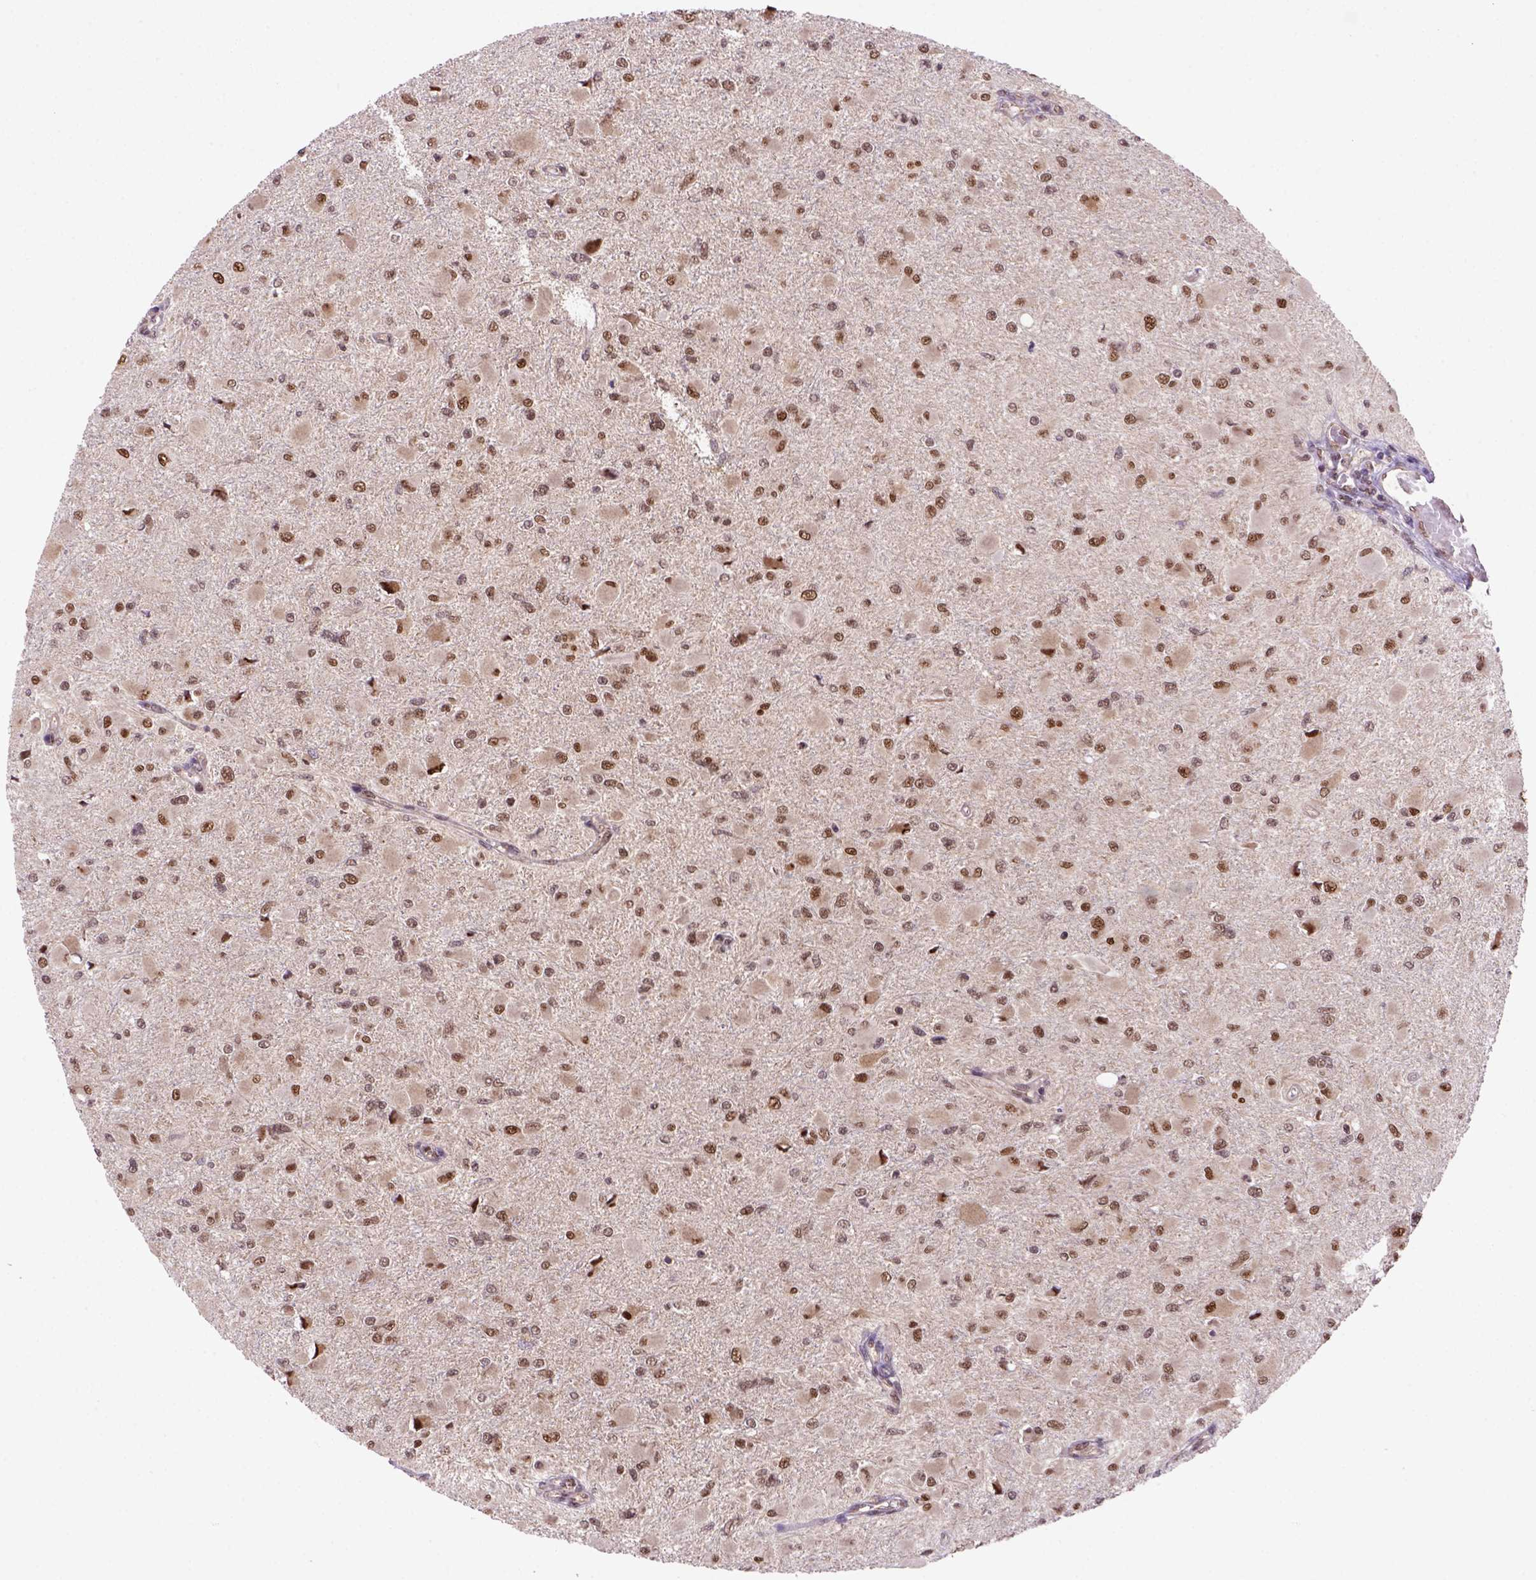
{"staining": {"intensity": "moderate", "quantity": ">75%", "location": "nuclear"}, "tissue": "glioma", "cell_type": "Tumor cells", "image_type": "cancer", "snomed": [{"axis": "morphology", "description": "Glioma, malignant, High grade"}, {"axis": "topography", "description": "Cerebral cortex"}], "caption": "An image of human glioma stained for a protein shows moderate nuclear brown staining in tumor cells.", "gene": "PSMC2", "patient": {"sex": "female", "age": 36}}